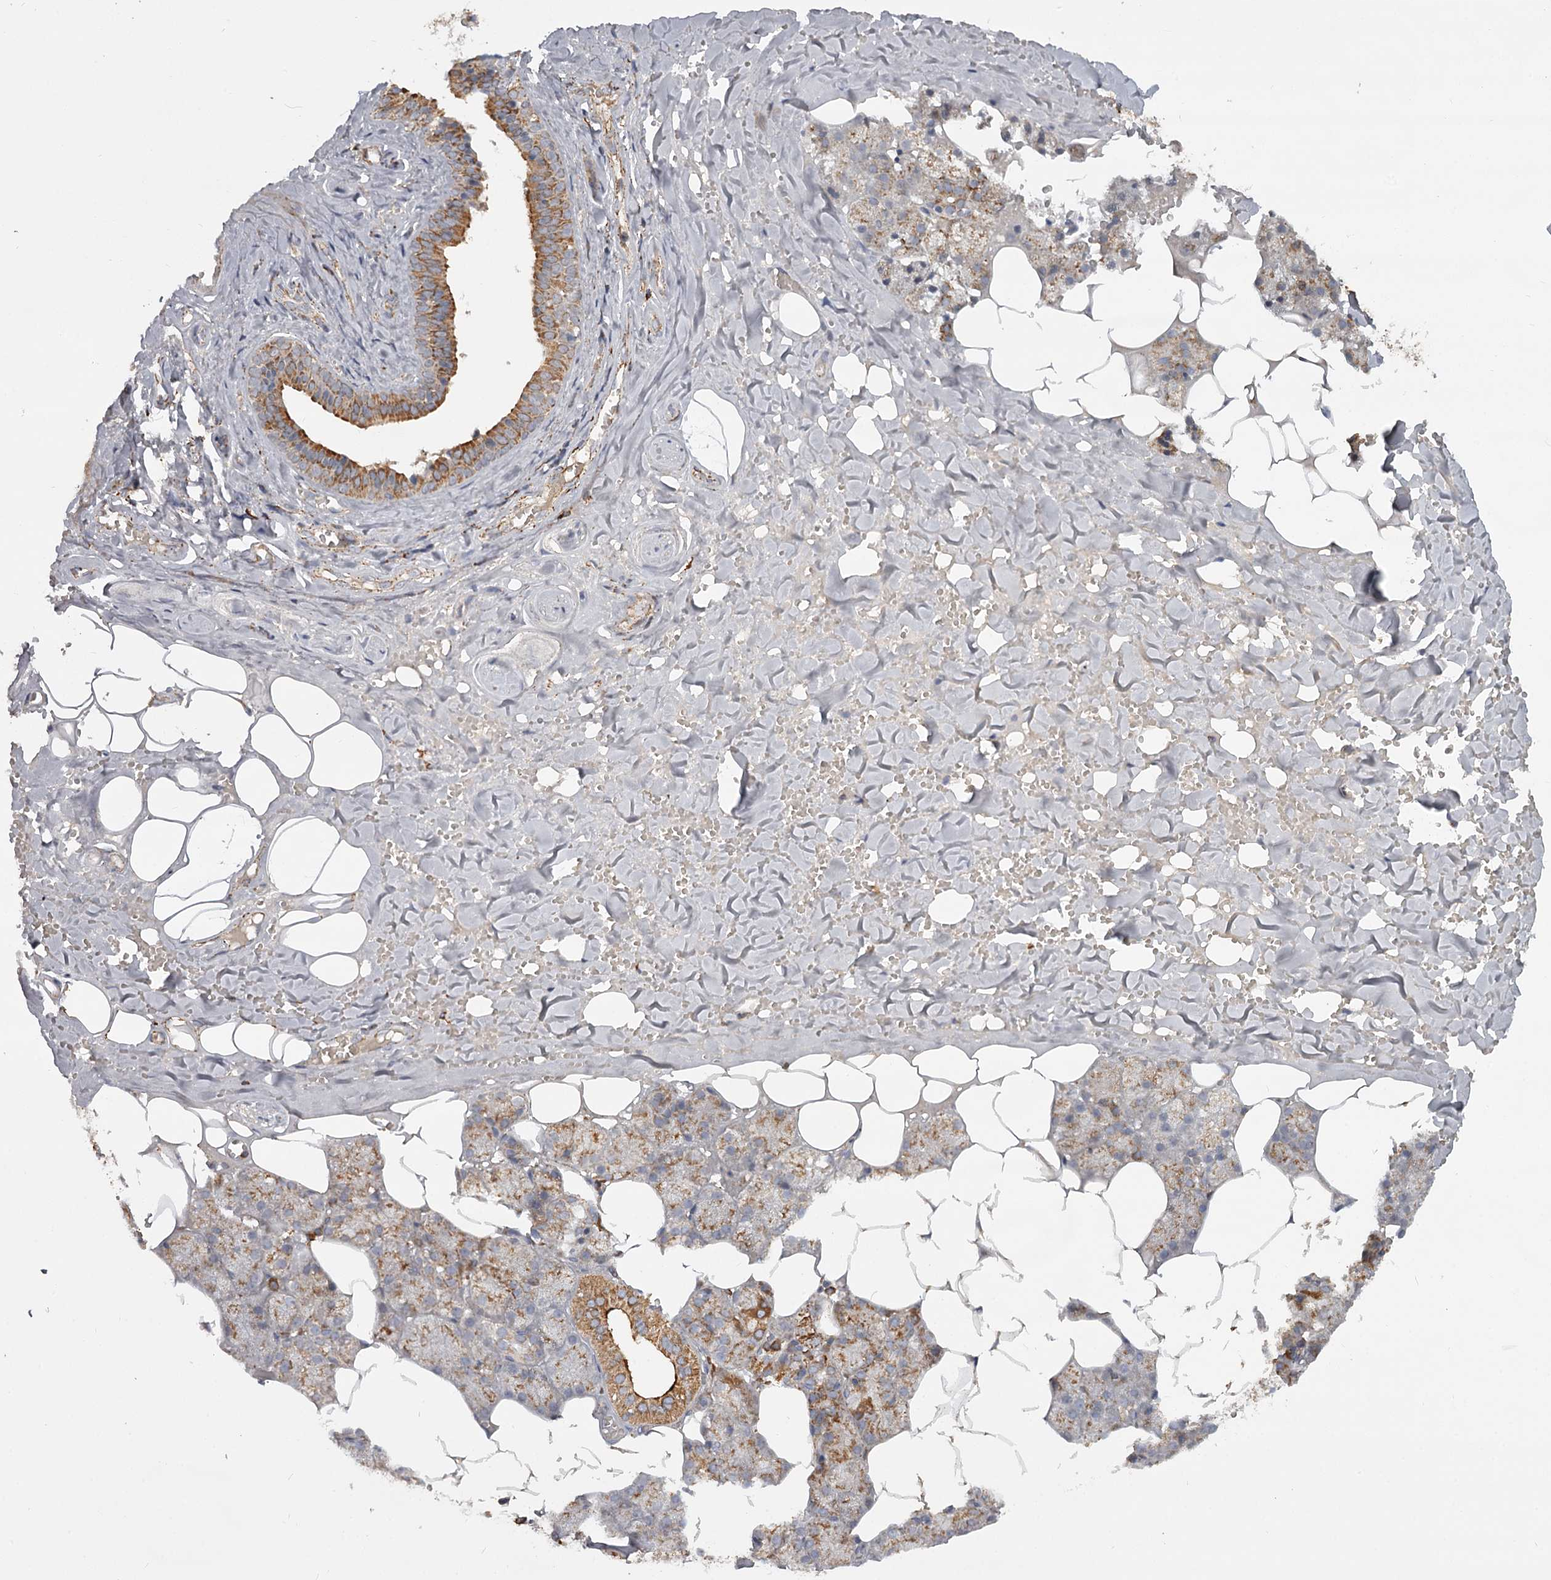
{"staining": {"intensity": "moderate", "quantity": ">75%", "location": "cytoplasmic/membranous"}, "tissue": "salivary gland", "cell_type": "Glandular cells", "image_type": "normal", "snomed": [{"axis": "morphology", "description": "Normal tissue, NOS"}, {"axis": "topography", "description": "Salivary gland"}], "caption": "This histopathology image shows normal salivary gland stained with immunohistochemistry (IHC) to label a protein in brown. The cytoplasmic/membranous of glandular cells show moderate positivity for the protein. Nuclei are counter-stained blue.", "gene": "CDC123", "patient": {"sex": "male", "age": 62}}